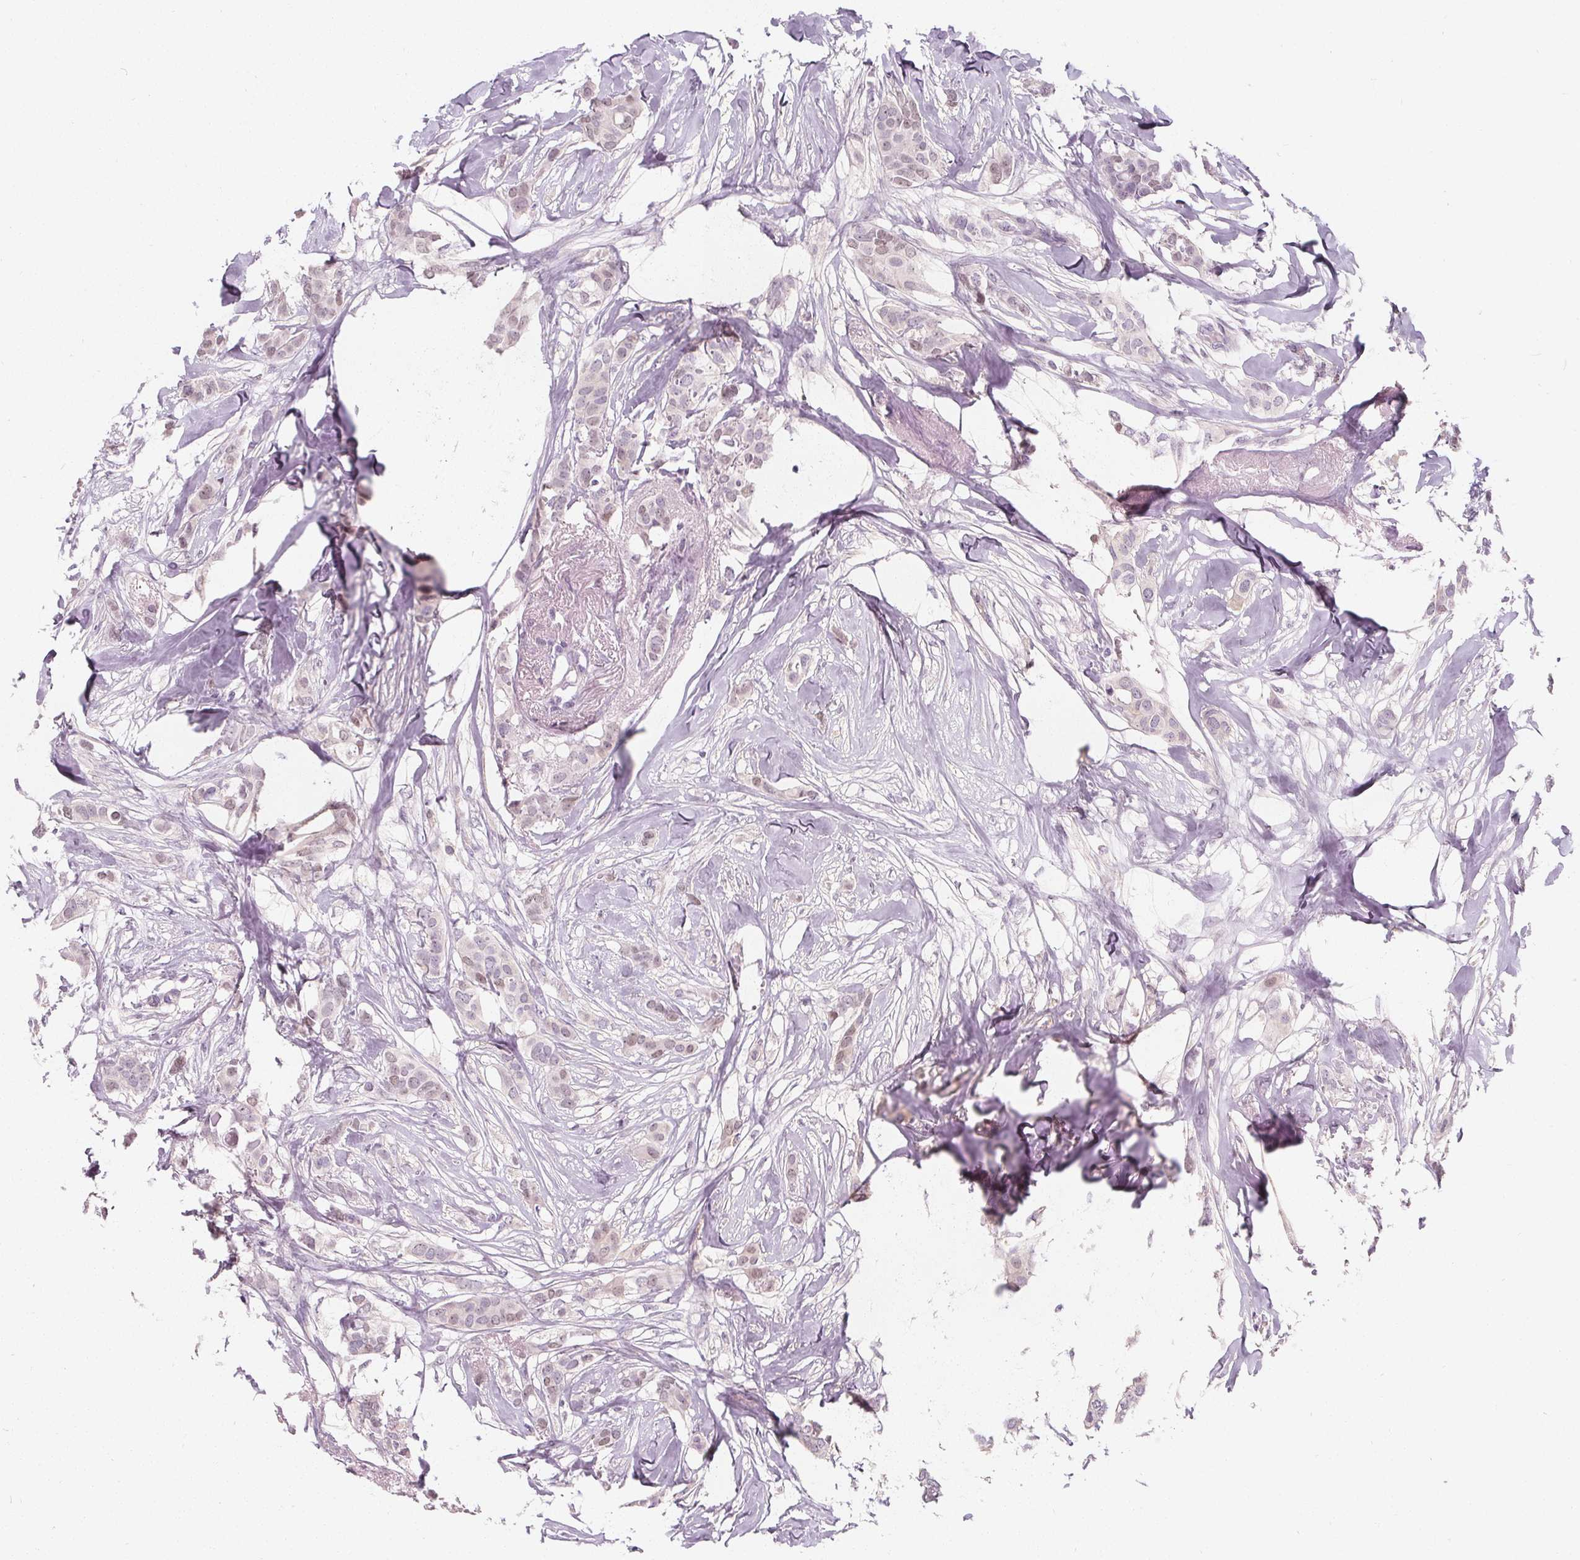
{"staining": {"intensity": "negative", "quantity": "none", "location": "none"}, "tissue": "breast cancer", "cell_type": "Tumor cells", "image_type": "cancer", "snomed": [{"axis": "morphology", "description": "Duct carcinoma"}, {"axis": "topography", "description": "Breast"}], "caption": "Immunohistochemistry of human intraductal carcinoma (breast) reveals no positivity in tumor cells. (Immunohistochemistry (ihc), brightfield microscopy, high magnification).", "gene": "UGP2", "patient": {"sex": "female", "age": 62}}